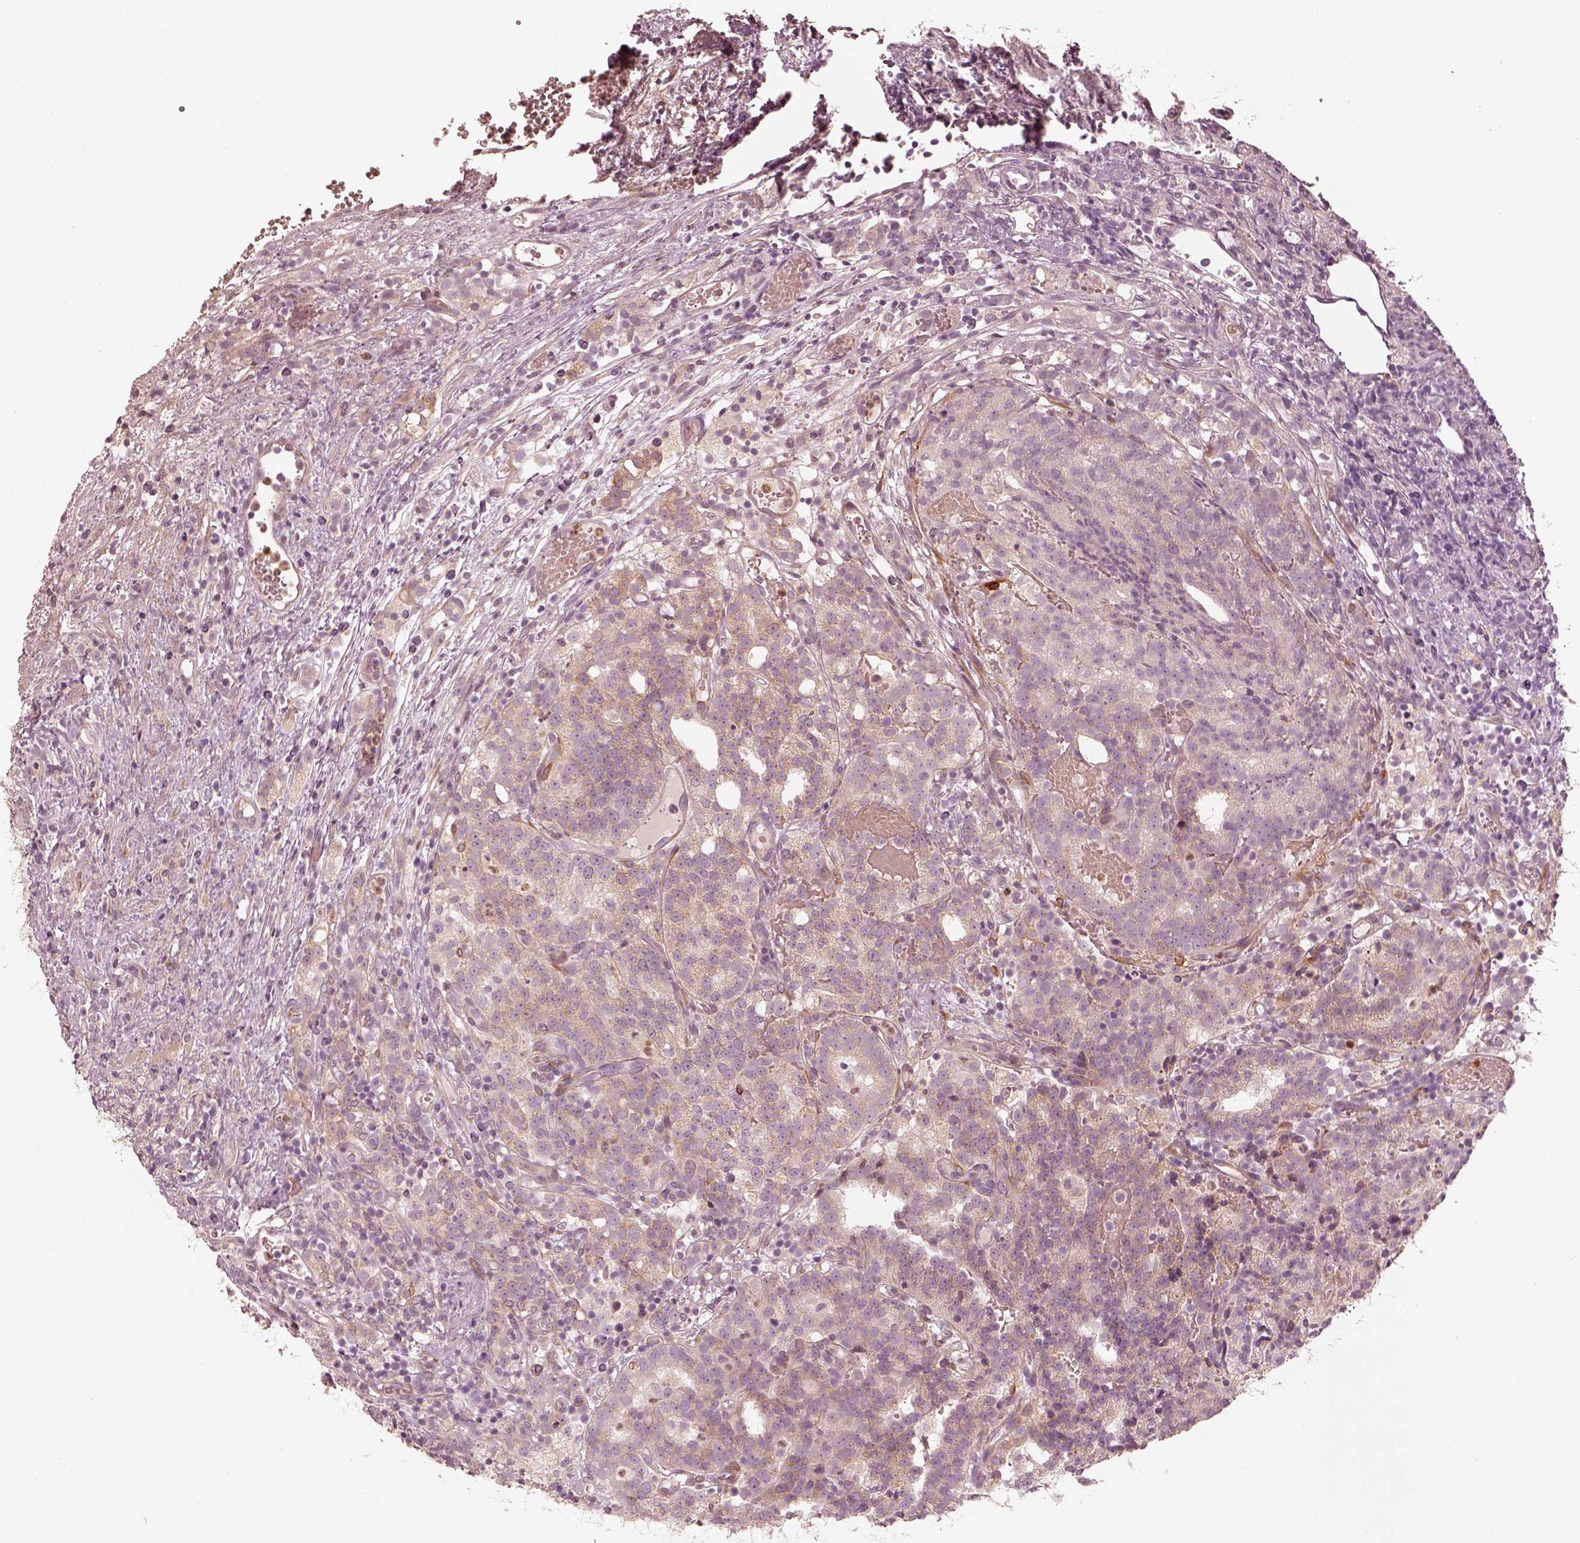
{"staining": {"intensity": "moderate", "quantity": "<25%", "location": "cytoplasmic/membranous"}, "tissue": "prostate cancer", "cell_type": "Tumor cells", "image_type": "cancer", "snomed": [{"axis": "morphology", "description": "Adenocarcinoma, High grade"}, {"axis": "topography", "description": "Prostate"}], "caption": "A brown stain shows moderate cytoplasmic/membranous staining of a protein in high-grade adenocarcinoma (prostate) tumor cells. Immunohistochemistry (ihc) stains the protein in brown and the nuclei are stained blue.", "gene": "WLS", "patient": {"sex": "male", "age": 53}}